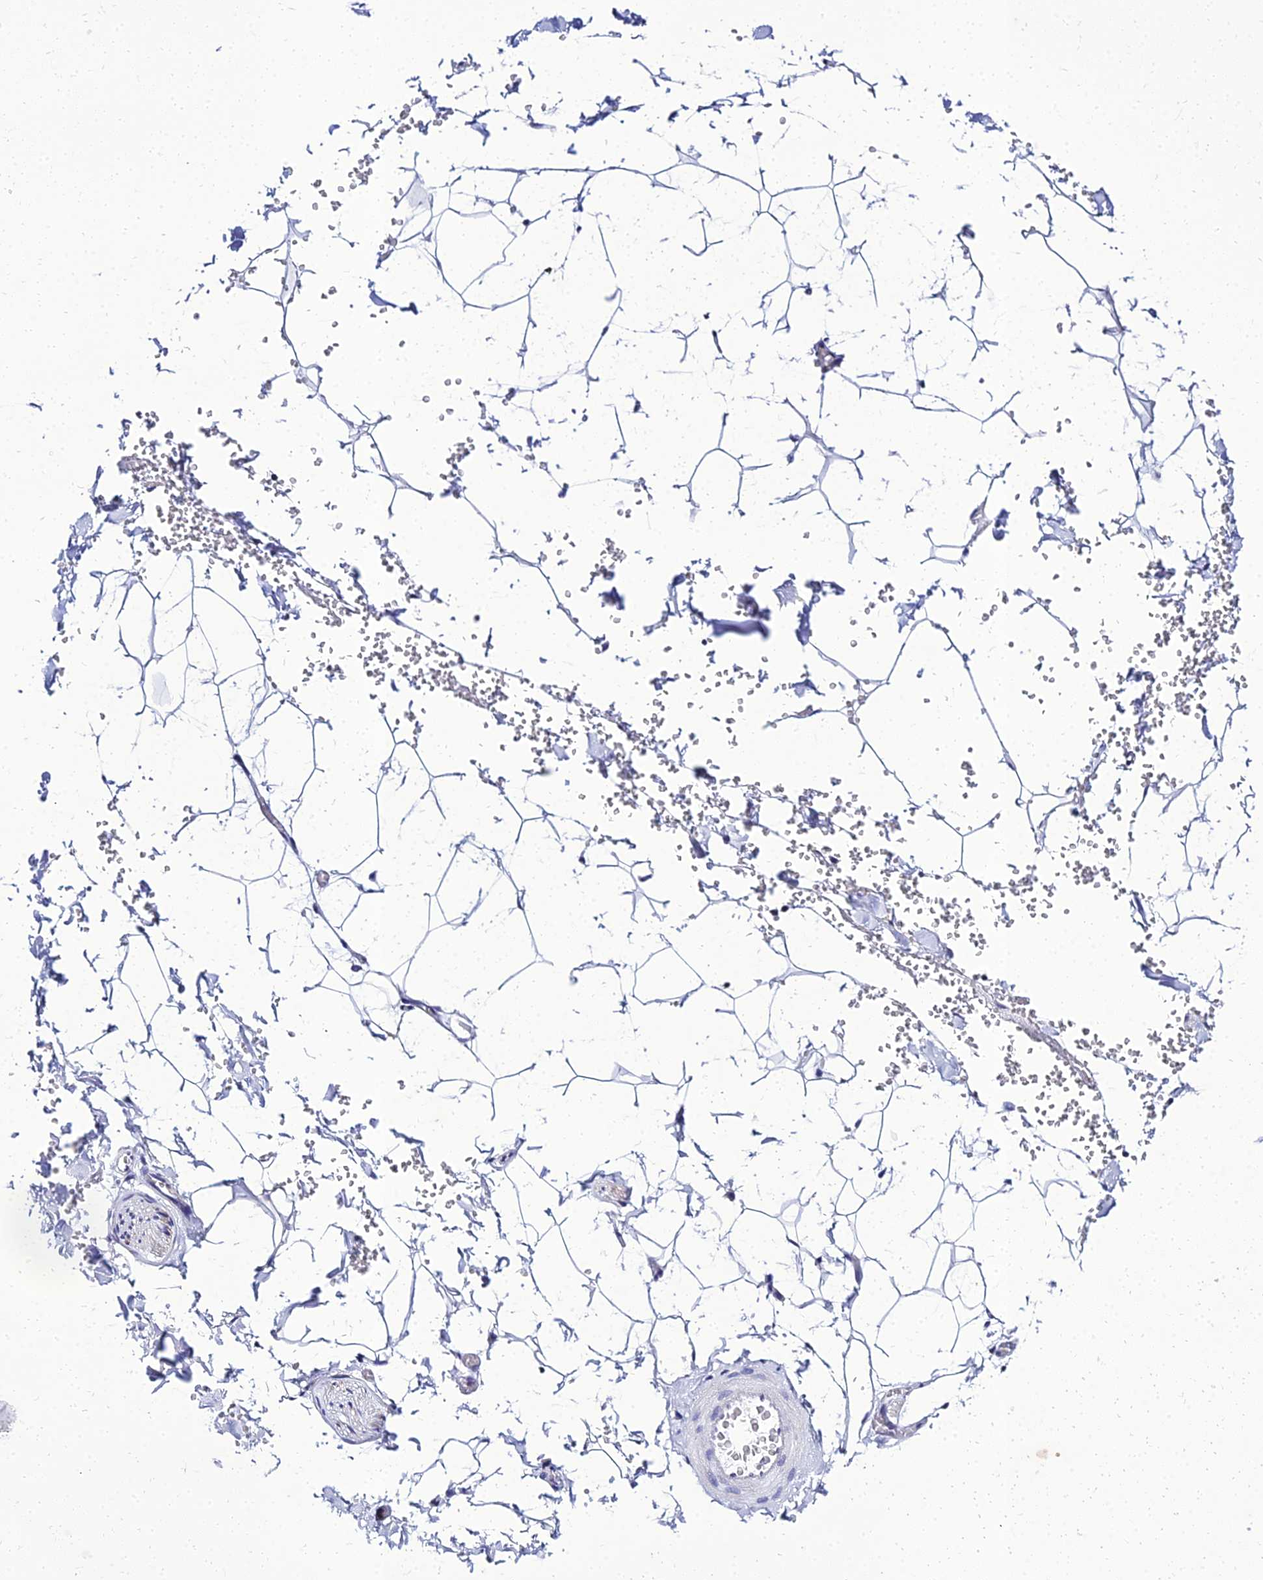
{"staining": {"intensity": "negative", "quantity": "none", "location": "none"}, "tissue": "adipose tissue", "cell_type": "Adipocytes", "image_type": "normal", "snomed": [{"axis": "morphology", "description": "Normal tissue, NOS"}, {"axis": "topography", "description": "Gallbladder"}, {"axis": "topography", "description": "Peripheral nerve tissue"}], "caption": "The photomicrograph demonstrates no staining of adipocytes in benign adipose tissue.", "gene": "PPP4R2", "patient": {"sex": "male", "age": 38}}